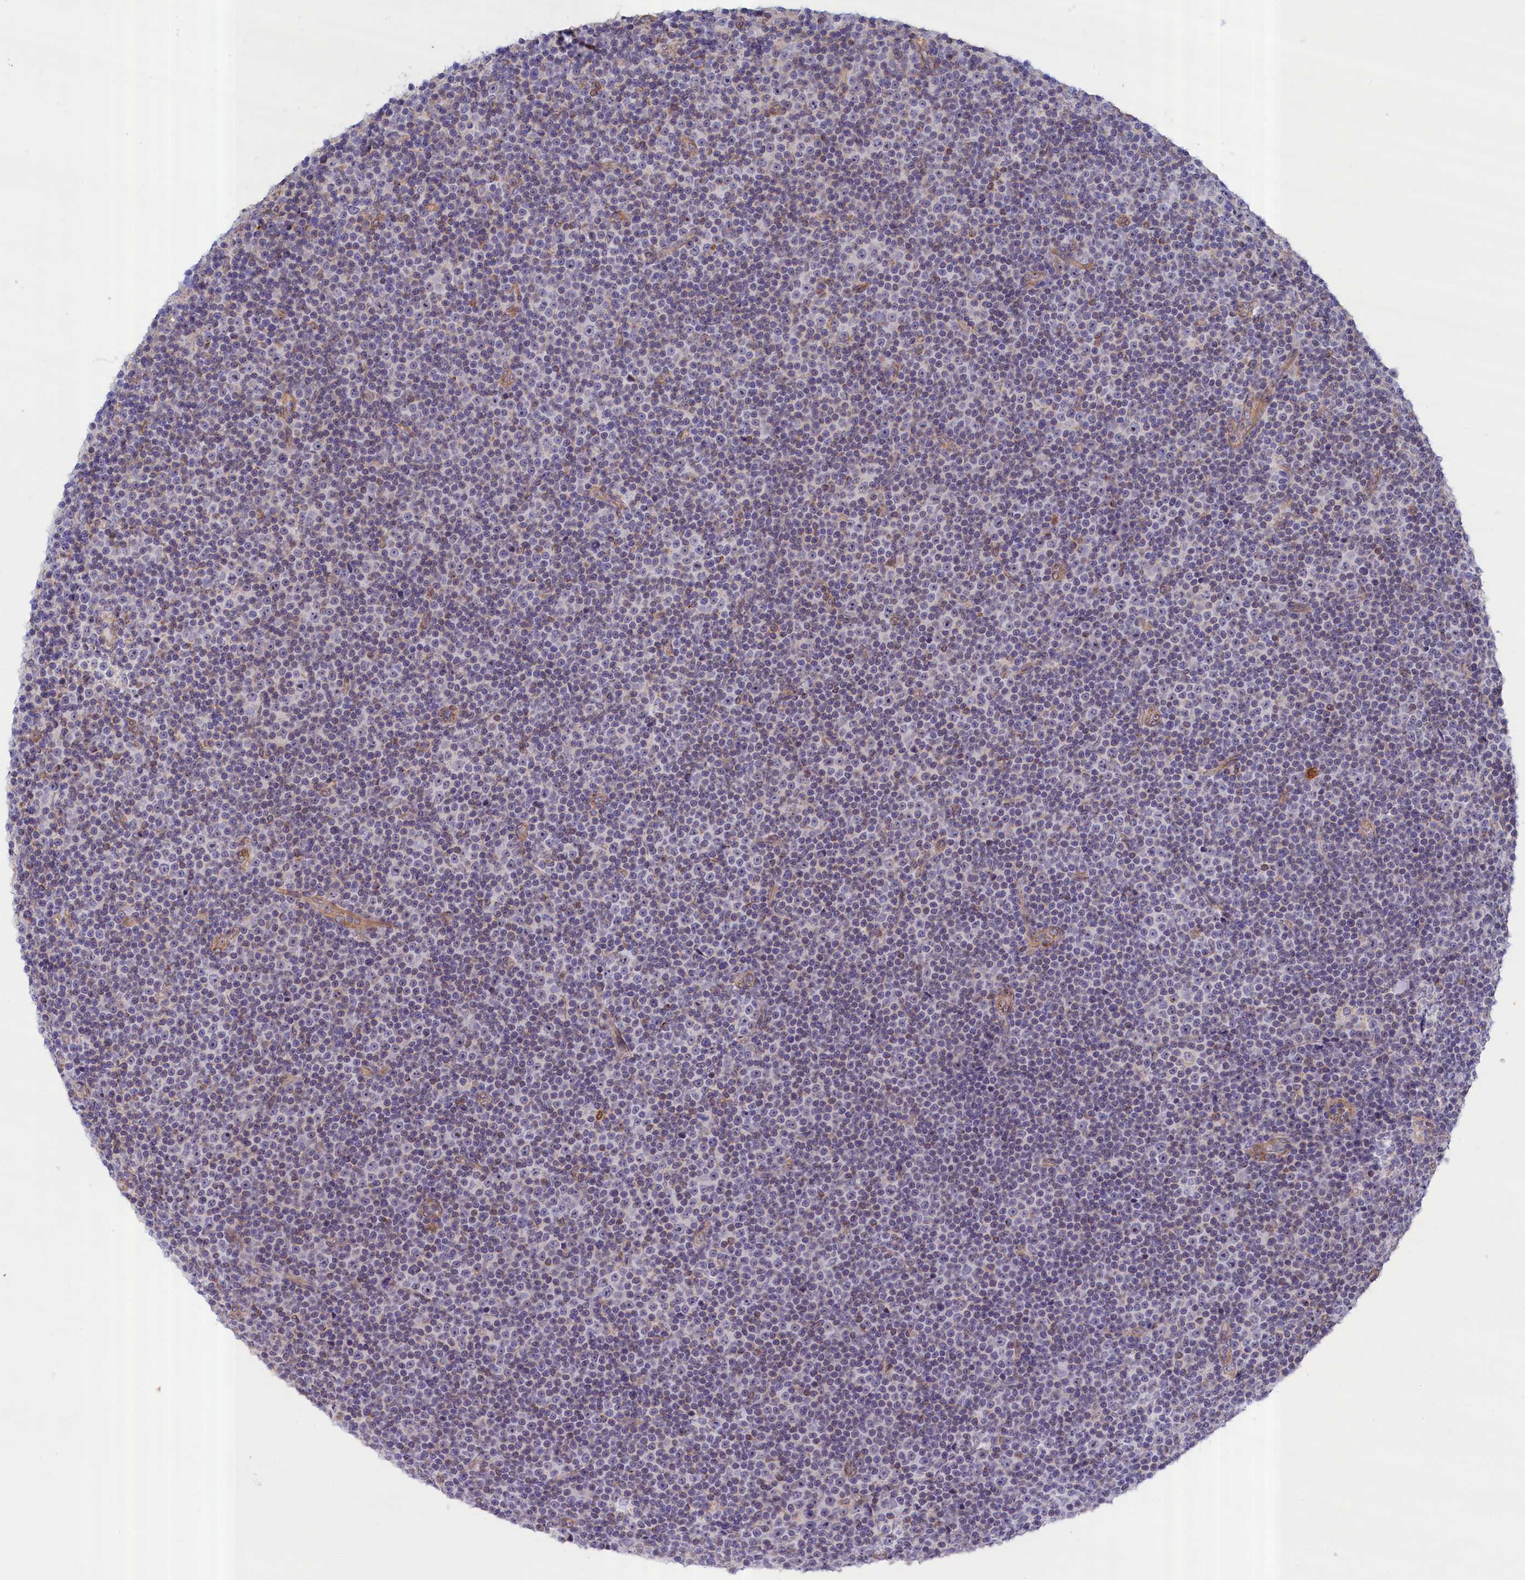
{"staining": {"intensity": "negative", "quantity": "none", "location": "none"}, "tissue": "lymphoma", "cell_type": "Tumor cells", "image_type": "cancer", "snomed": [{"axis": "morphology", "description": "Malignant lymphoma, non-Hodgkin's type, Low grade"}, {"axis": "topography", "description": "Lymph node"}], "caption": "The image exhibits no significant staining in tumor cells of lymphoma.", "gene": "ABCC12", "patient": {"sex": "female", "age": 67}}